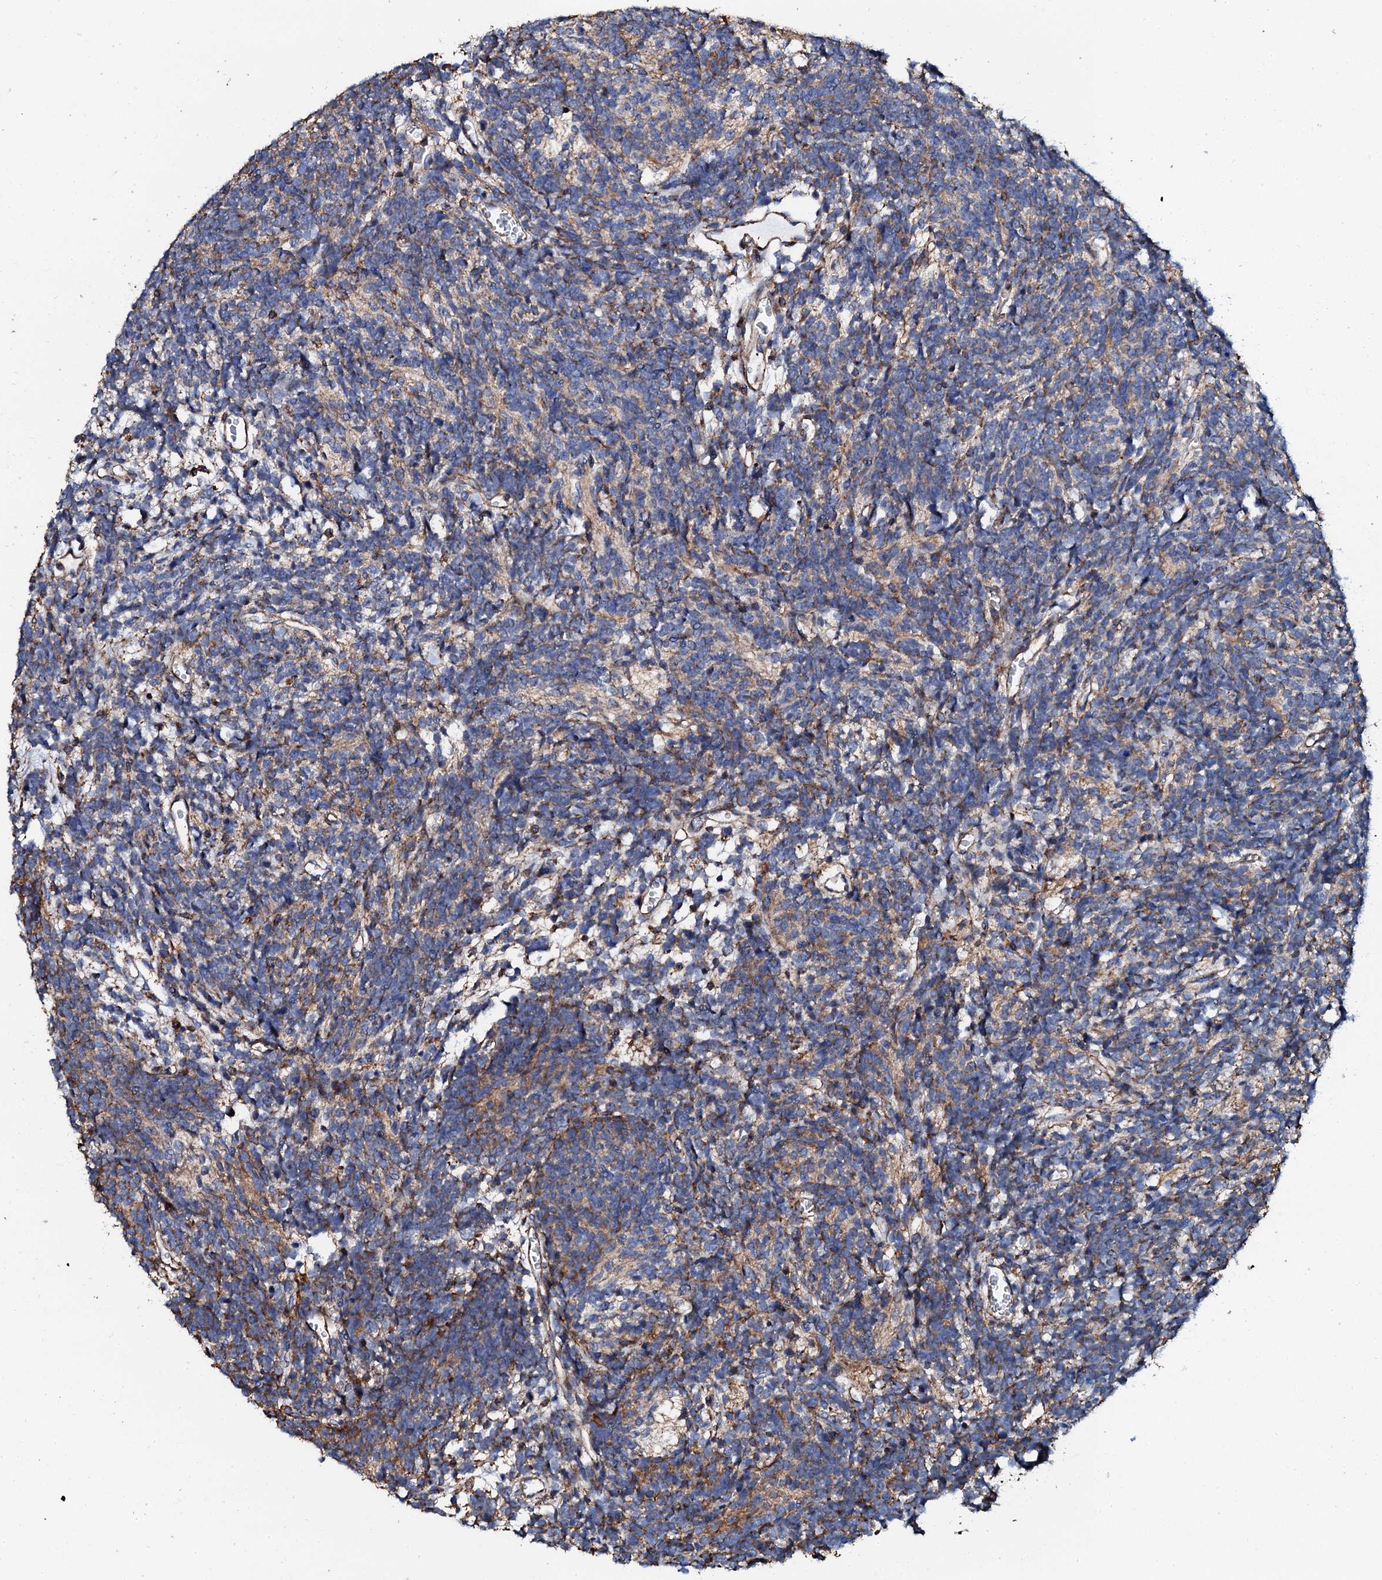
{"staining": {"intensity": "weak", "quantity": "<25%", "location": "cytoplasmic/membranous"}, "tissue": "glioma", "cell_type": "Tumor cells", "image_type": "cancer", "snomed": [{"axis": "morphology", "description": "Glioma, malignant, Low grade"}, {"axis": "topography", "description": "Brain"}], "caption": "Micrograph shows no protein expression in tumor cells of malignant low-grade glioma tissue.", "gene": "INTS10", "patient": {"sex": "female", "age": 1}}